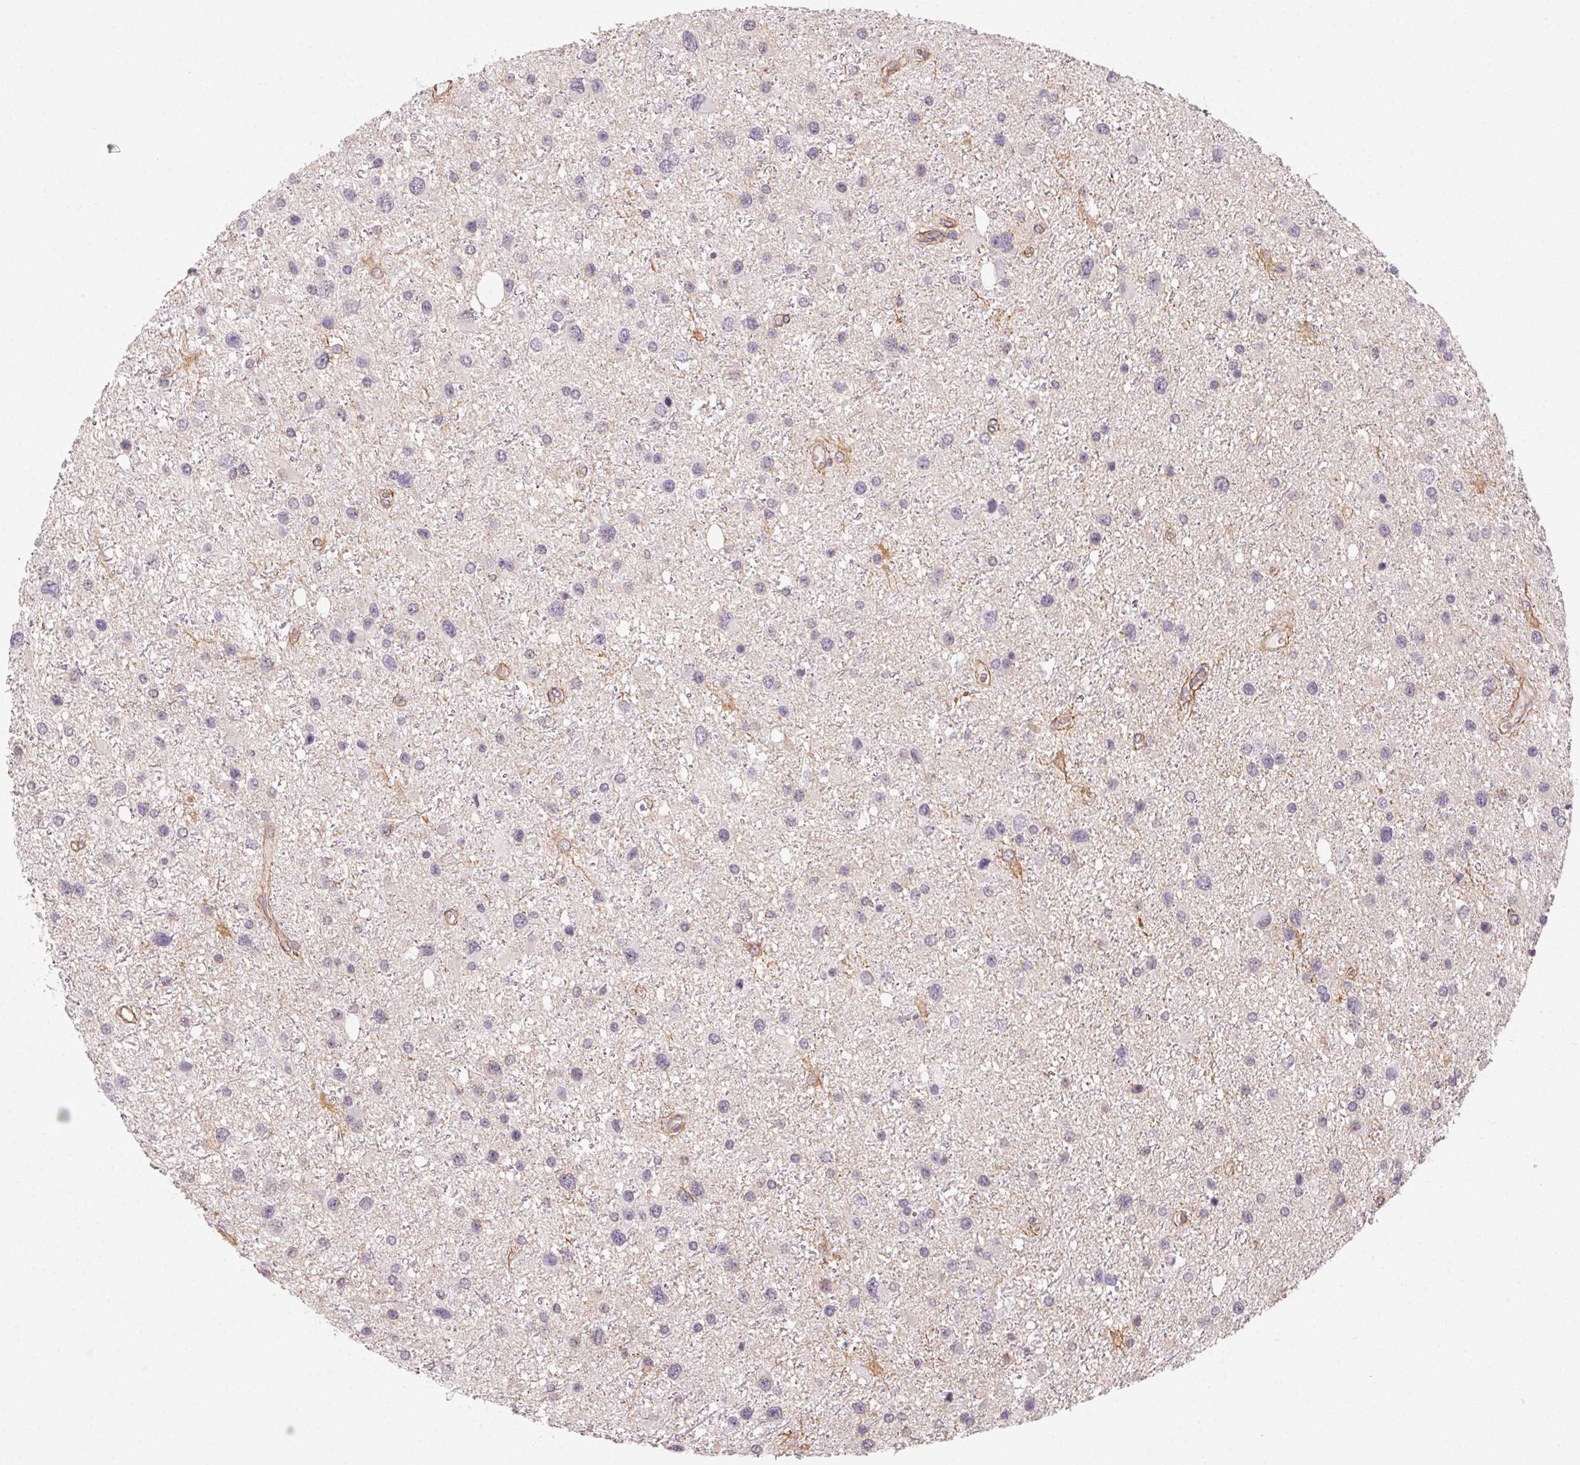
{"staining": {"intensity": "negative", "quantity": "none", "location": "none"}, "tissue": "glioma", "cell_type": "Tumor cells", "image_type": "cancer", "snomed": [{"axis": "morphology", "description": "Glioma, malignant, Low grade"}, {"axis": "topography", "description": "Brain"}], "caption": "This is an IHC micrograph of glioma. There is no staining in tumor cells.", "gene": "PLA2G4F", "patient": {"sex": "female", "age": 32}}